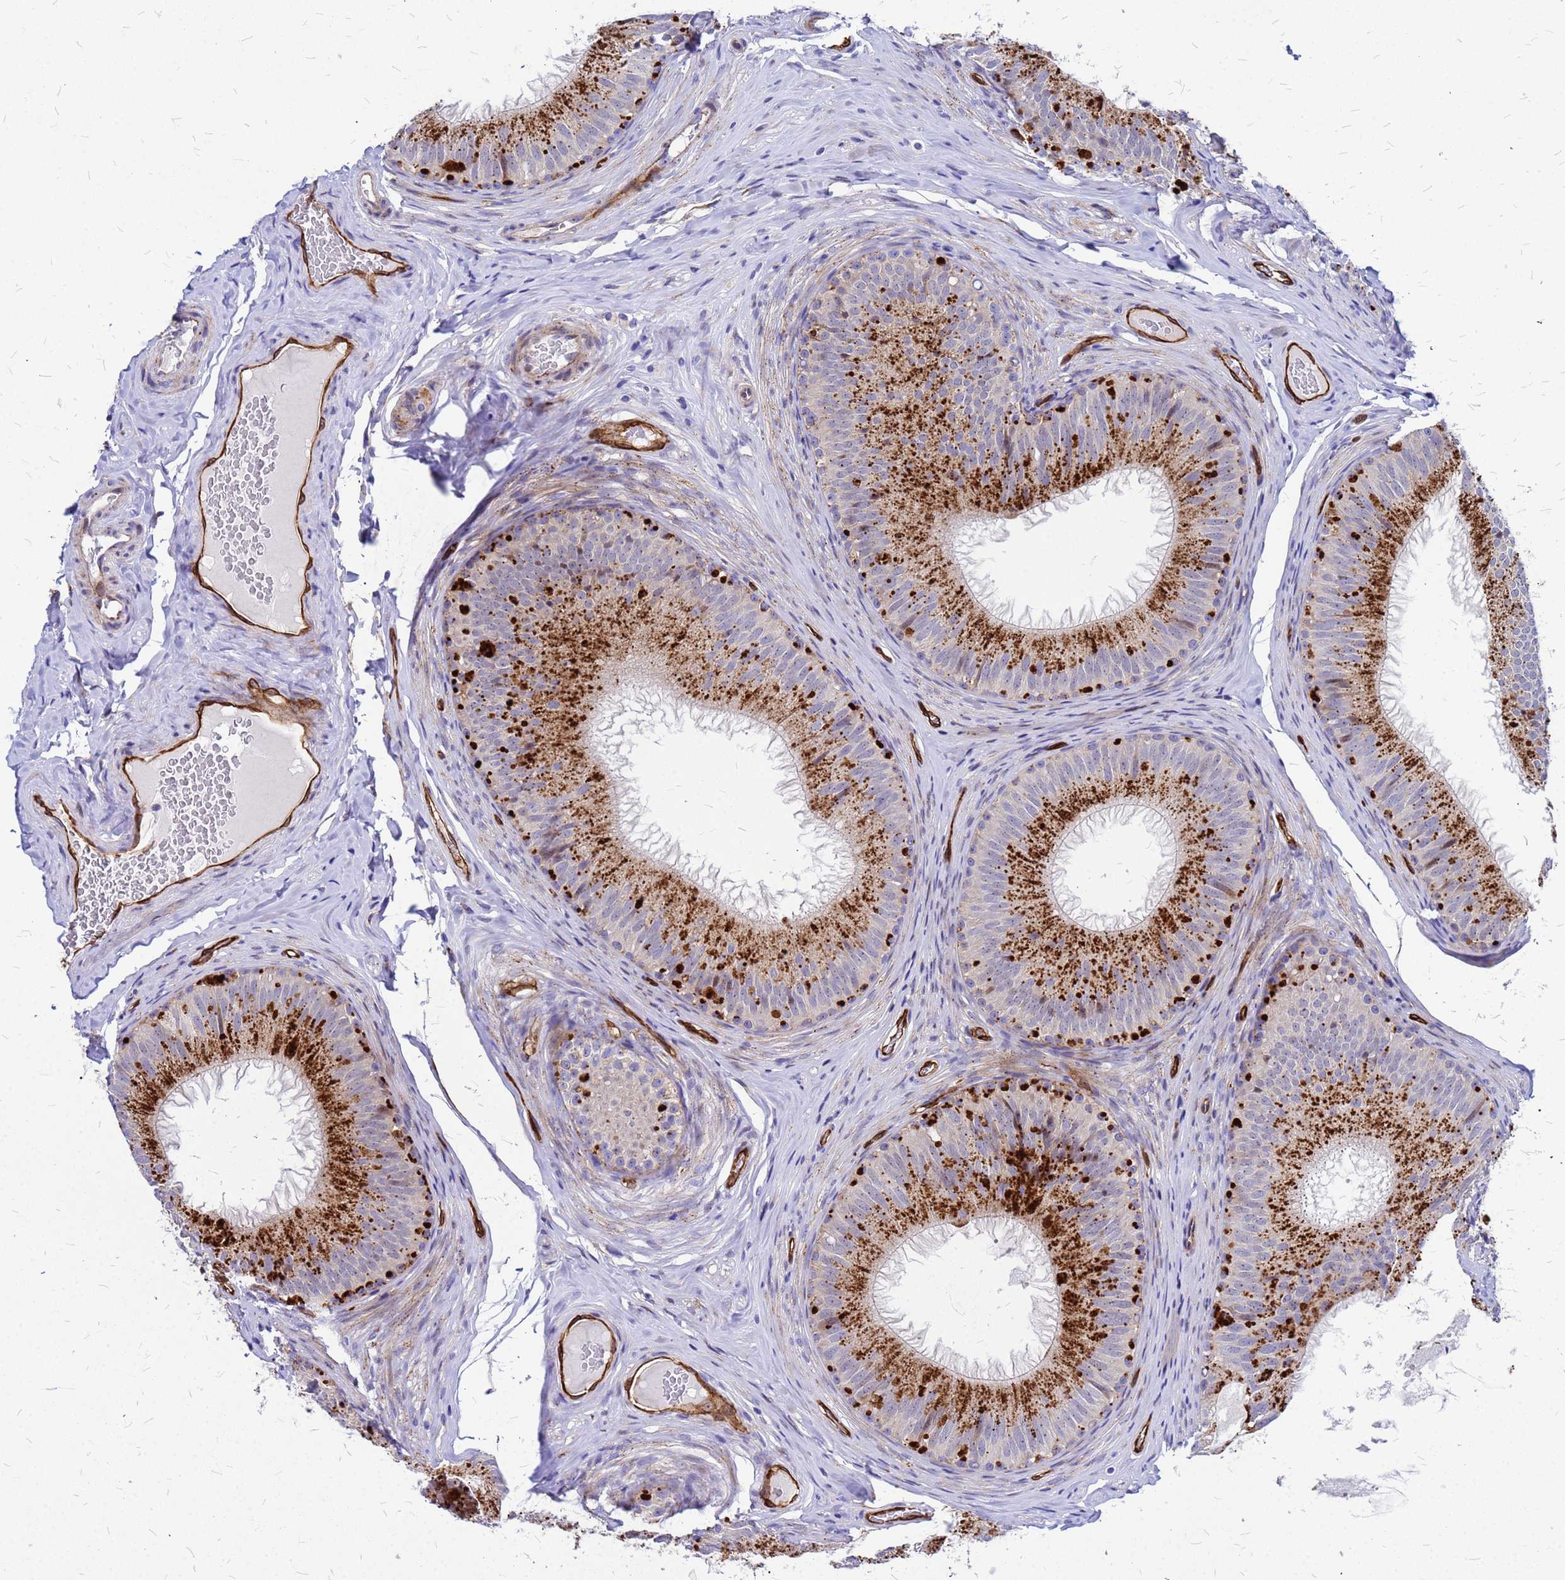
{"staining": {"intensity": "strong", "quantity": ">75%", "location": "cytoplasmic/membranous"}, "tissue": "epididymis", "cell_type": "Glandular cells", "image_type": "normal", "snomed": [{"axis": "morphology", "description": "Normal tissue, NOS"}, {"axis": "topography", "description": "Epididymis"}], "caption": "There is high levels of strong cytoplasmic/membranous positivity in glandular cells of benign epididymis, as demonstrated by immunohistochemical staining (brown color).", "gene": "NOSTRIN", "patient": {"sex": "male", "age": 34}}